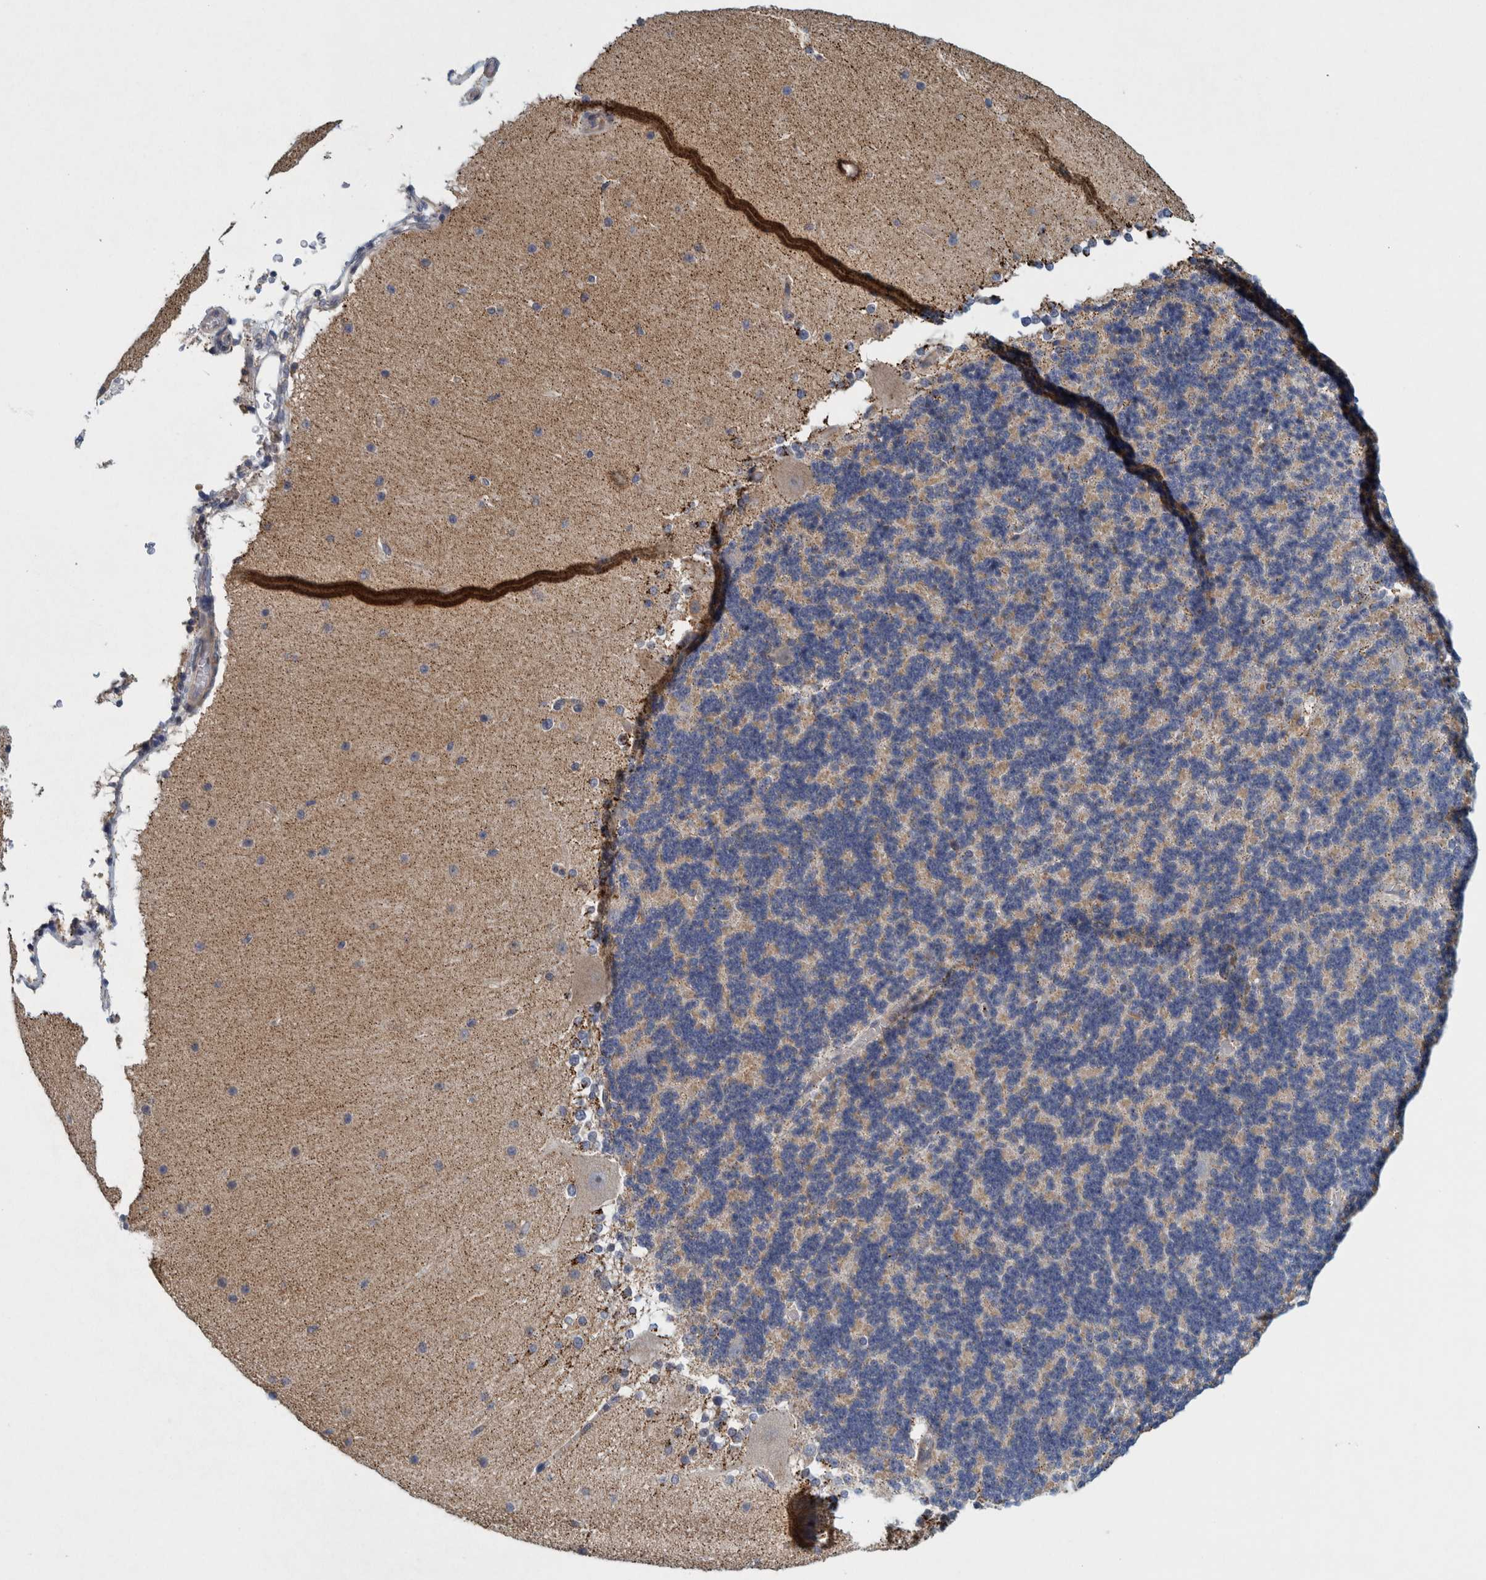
{"staining": {"intensity": "weak", "quantity": "<25%", "location": "cytoplasmic/membranous"}, "tissue": "cerebellum", "cell_type": "Cells in granular layer", "image_type": "normal", "snomed": [{"axis": "morphology", "description": "Normal tissue, NOS"}, {"axis": "topography", "description": "Cerebellum"}], "caption": "High magnification brightfield microscopy of normal cerebellum stained with DAB (brown) and counterstained with hematoxylin (blue): cells in granular layer show no significant positivity. (Immunohistochemistry (ihc), brightfield microscopy, high magnification).", "gene": "ZNF324B", "patient": {"sex": "female", "age": 19}}